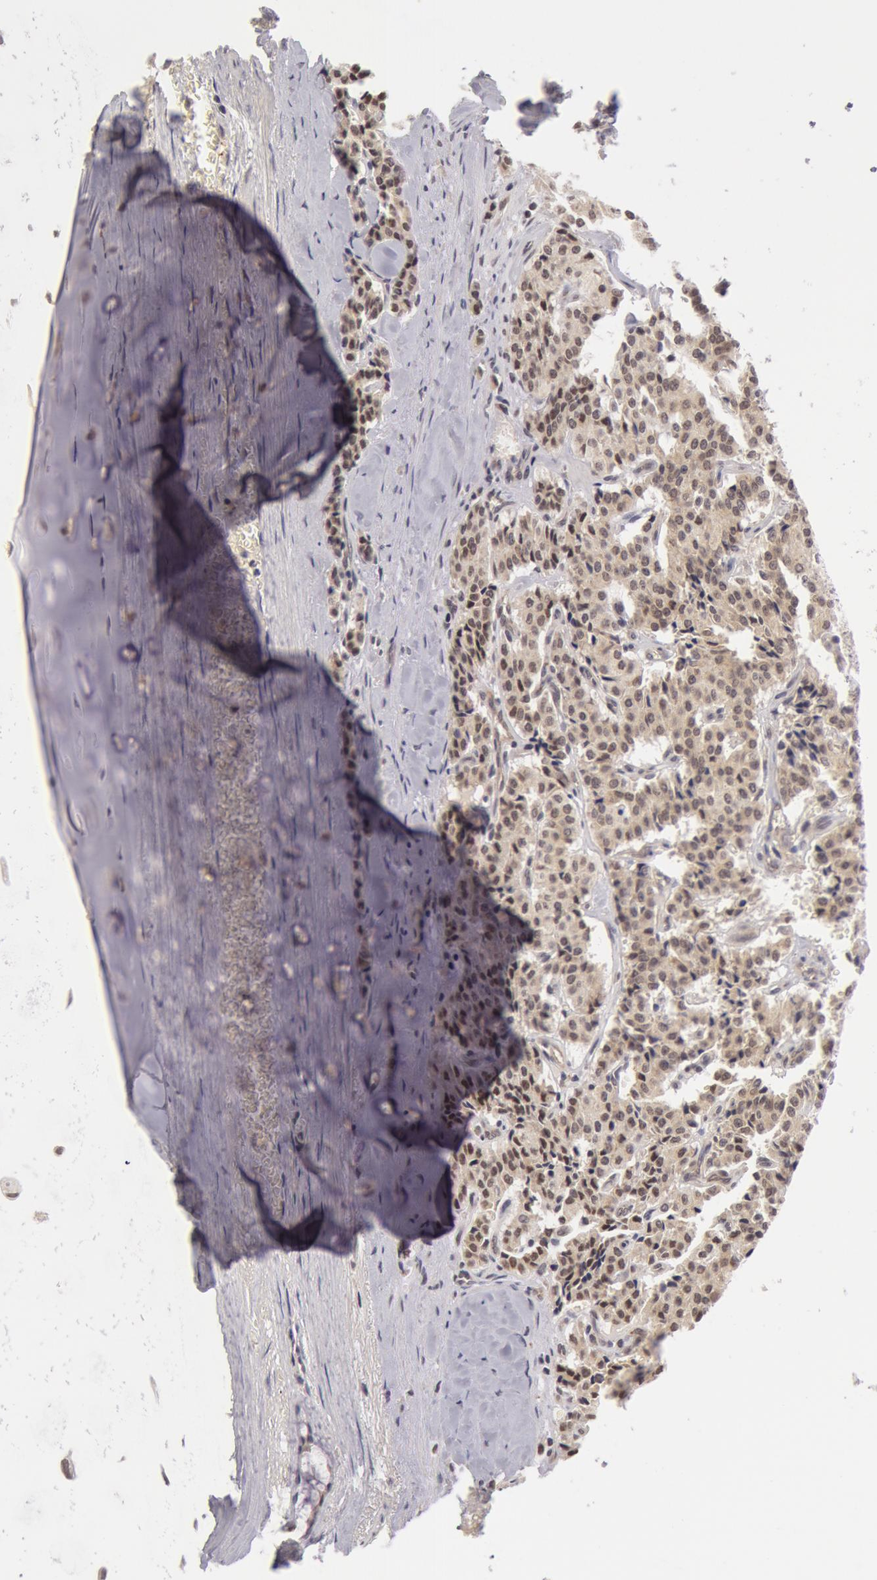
{"staining": {"intensity": "moderate", "quantity": "25%-75%", "location": "nuclear"}, "tissue": "carcinoid", "cell_type": "Tumor cells", "image_type": "cancer", "snomed": [{"axis": "morphology", "description": "Carcinoid, malignant, NOS"}, {"axis": "topography", "description": "Bronchus"}], "caption": "Immunohistochemical staining of carcinoid exhibits medium levels of moderate nuclear protein staining in approximately 25%-75% of tumor cells.", "gene": "SYTL4", "patient": {"sex": "male", "age": 55}}